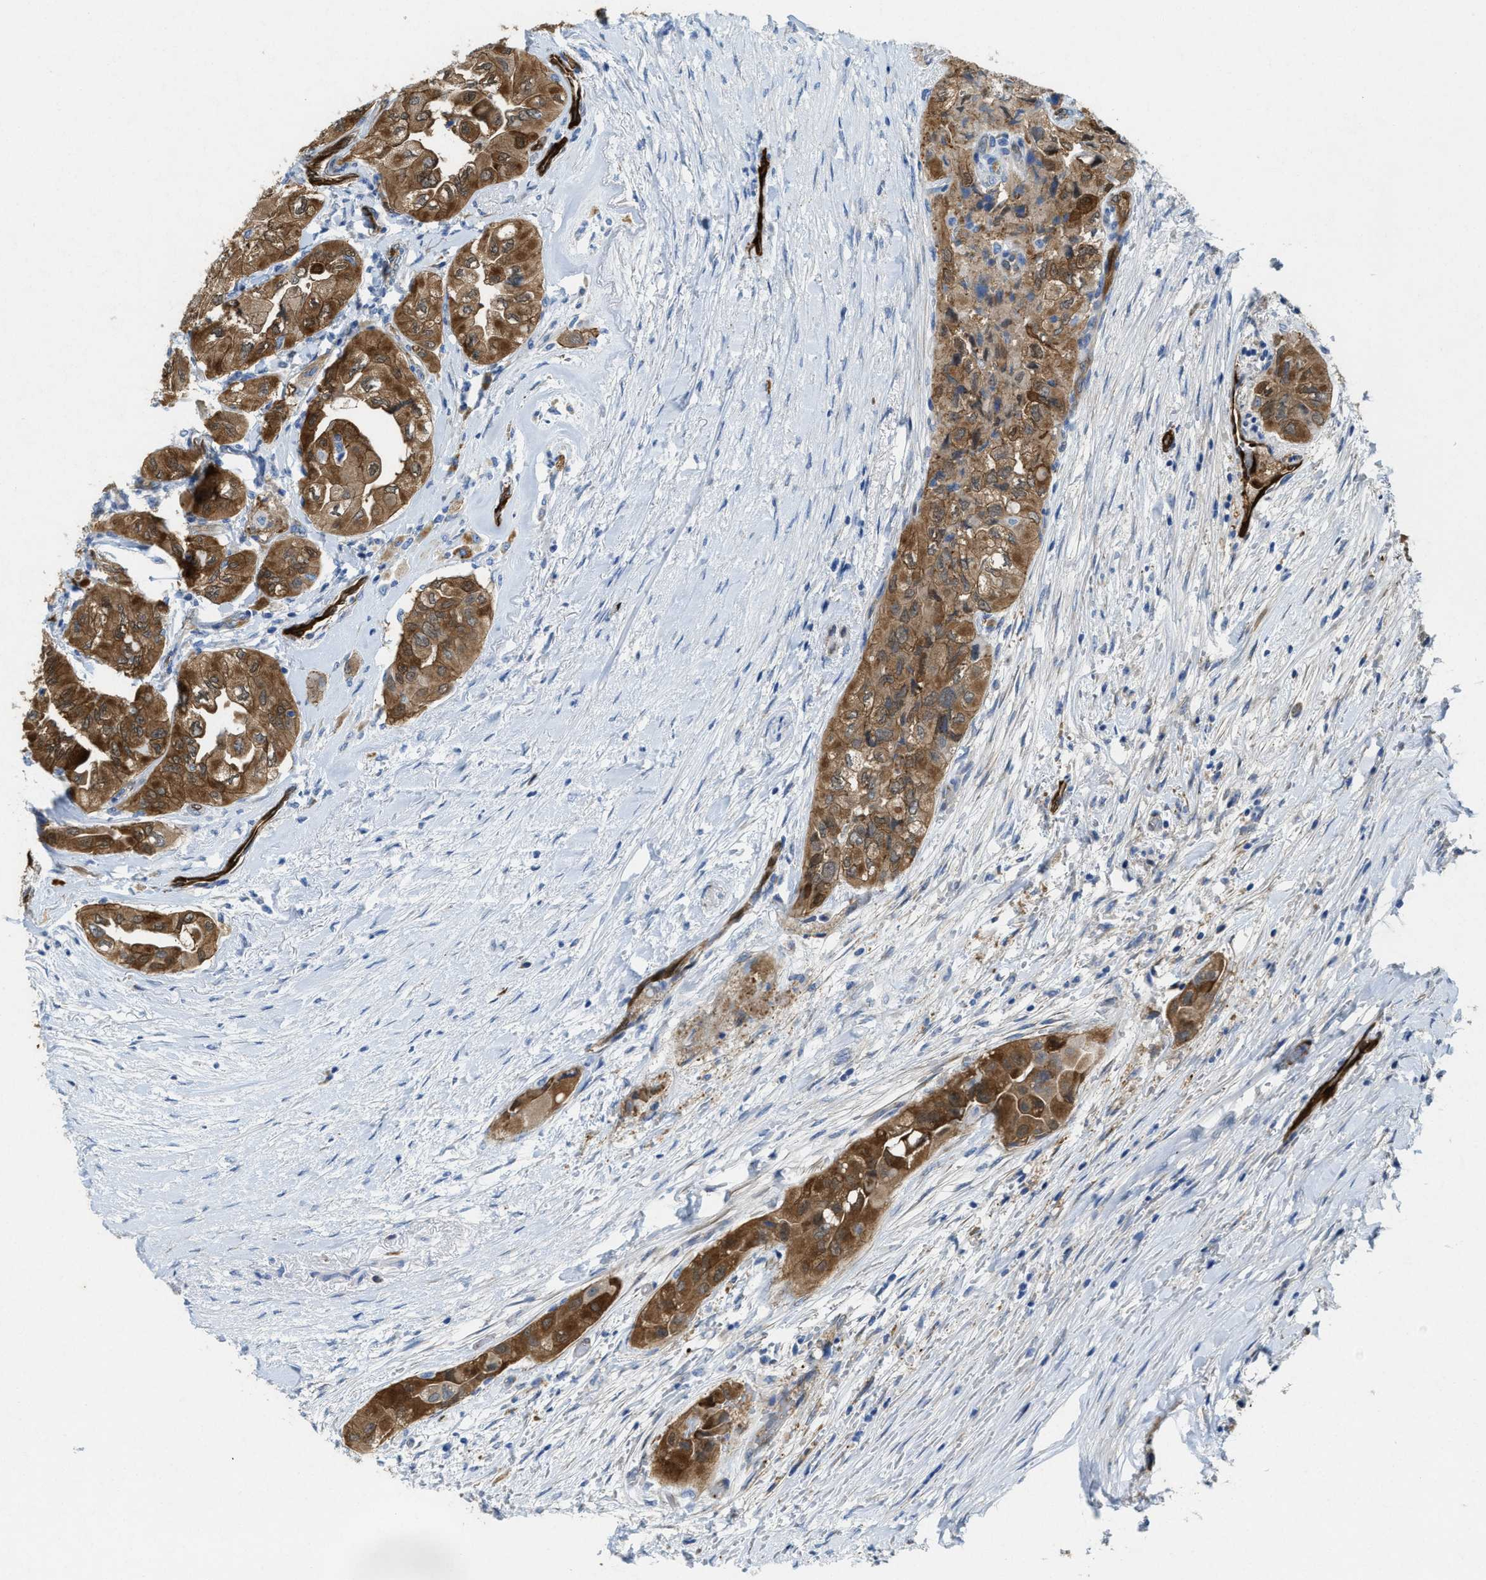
{"staining": {"intensity": "moderate", "quantity": ">75%", "location": "cytoplasmic/membranous"}, "tissue": "thyroid cancer", "cell_type": "Tumor cells", "image_type": "cancer", "snomed": [{"axis": "morphology", "description": "Papillary adenocarcinoma, NOS"}, {"axis": "topography", "description": "Thyroid gland"}], "caption": "Tumor cells demonstrate moderate cytoplasmic/membranous expression in approximately >75% of cells in thyroid papillary adenocarcinoma.", "gene": "ASS1", "patient": {"sex": "female", "age": 59}}